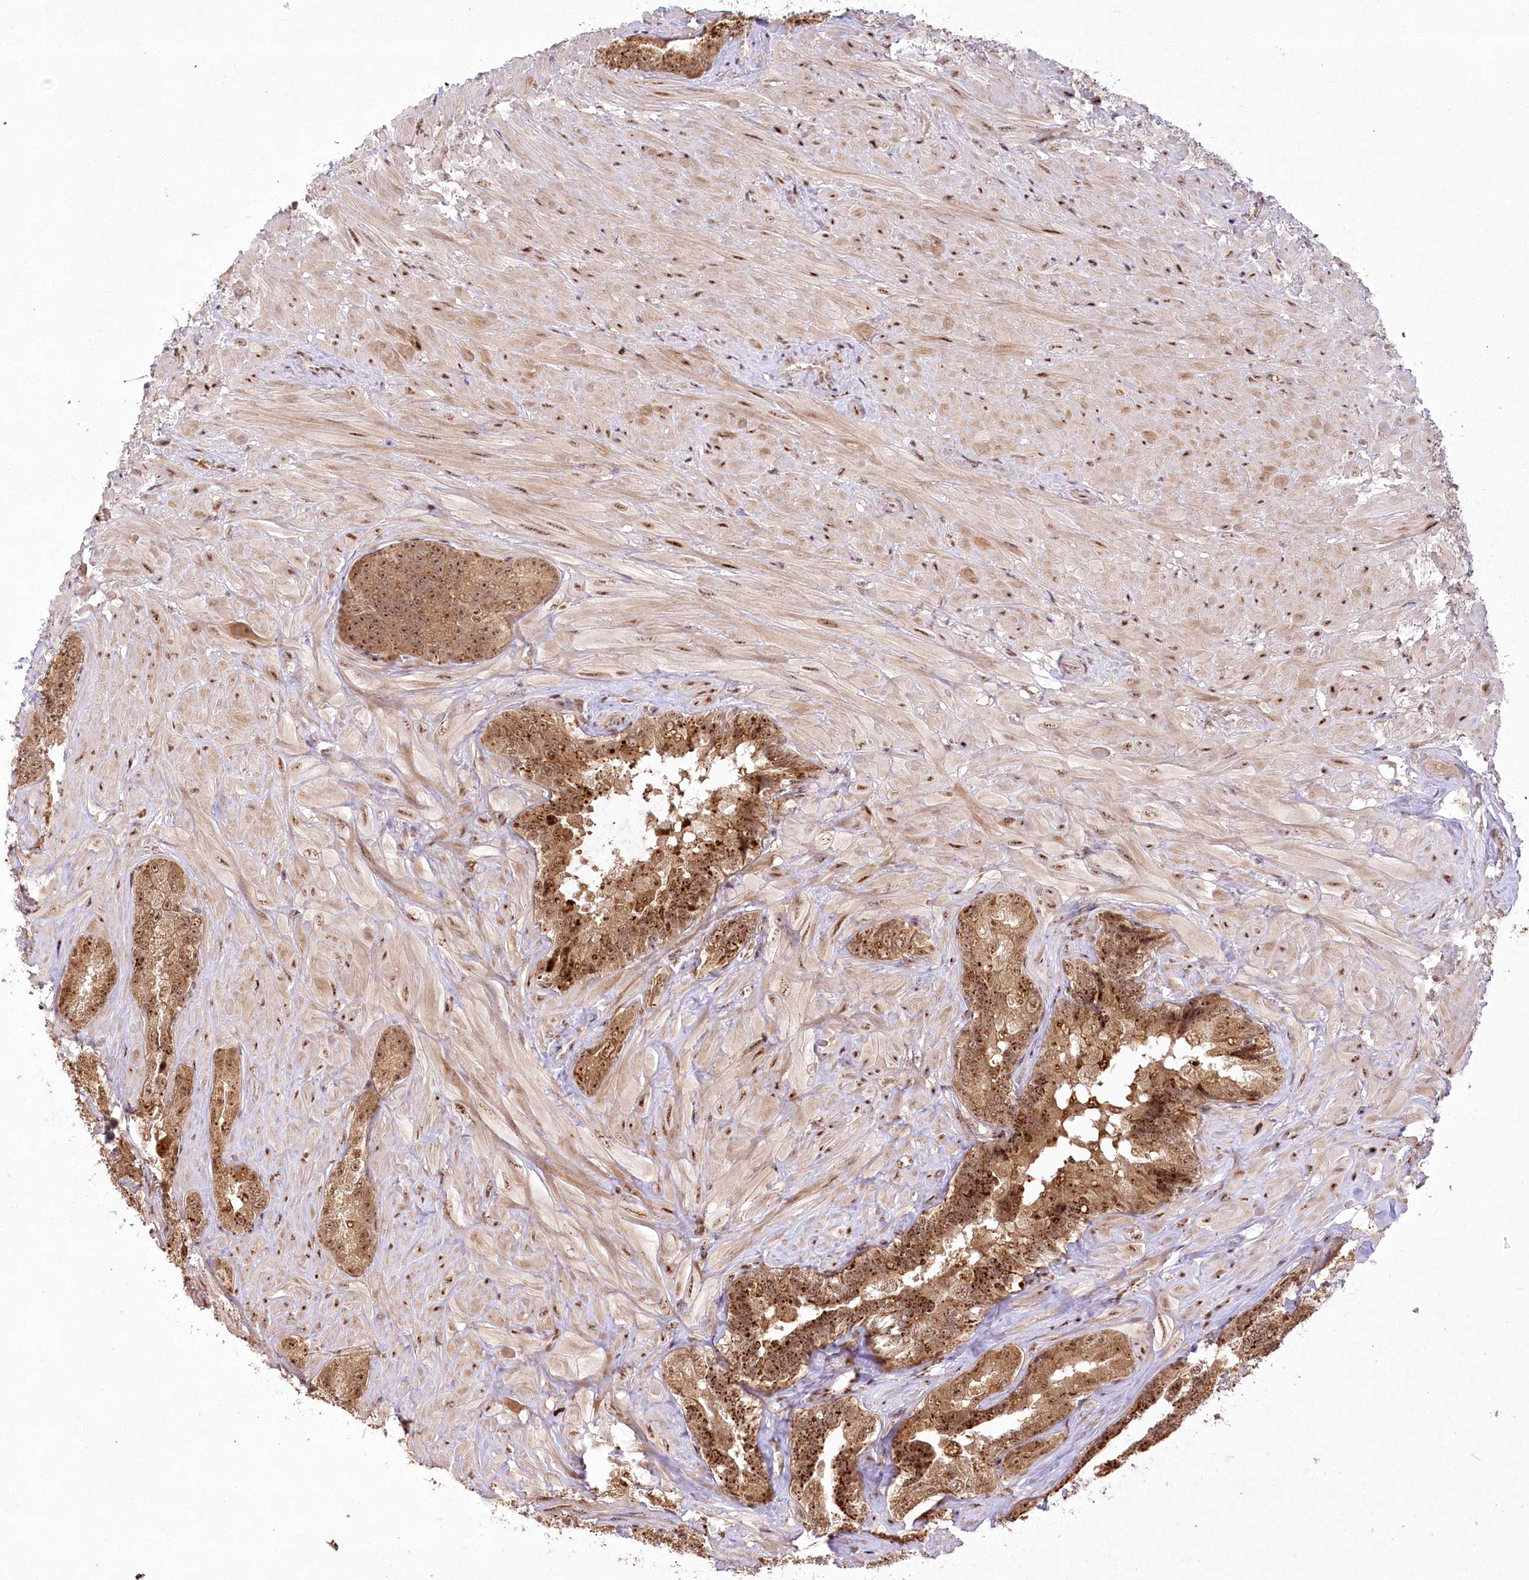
{"staining": {"intensity": "moderate", "quantity": ">75%", "location": "cytoplasmic/membranous,nuclear"}, "tissue": "seminal vesicle", "cell_type": "Glandular cells", "image_type": "normal", "snomed": [{"axis": "morphology", "description": "Normal tissue, NOS"}, {"axis": "topography", "description": "Seminal veicle"}, {"axis": "topography", "description": "Peripheral nerve tissue"}], "caption": "A brown stain shows moderate cytoplasmic/membranous,nuclear staining of a protein in glandular cells of benign seminal vesicle.", "gene": "PYROXD1", "patient": {"sex": "male", "age": 67}}